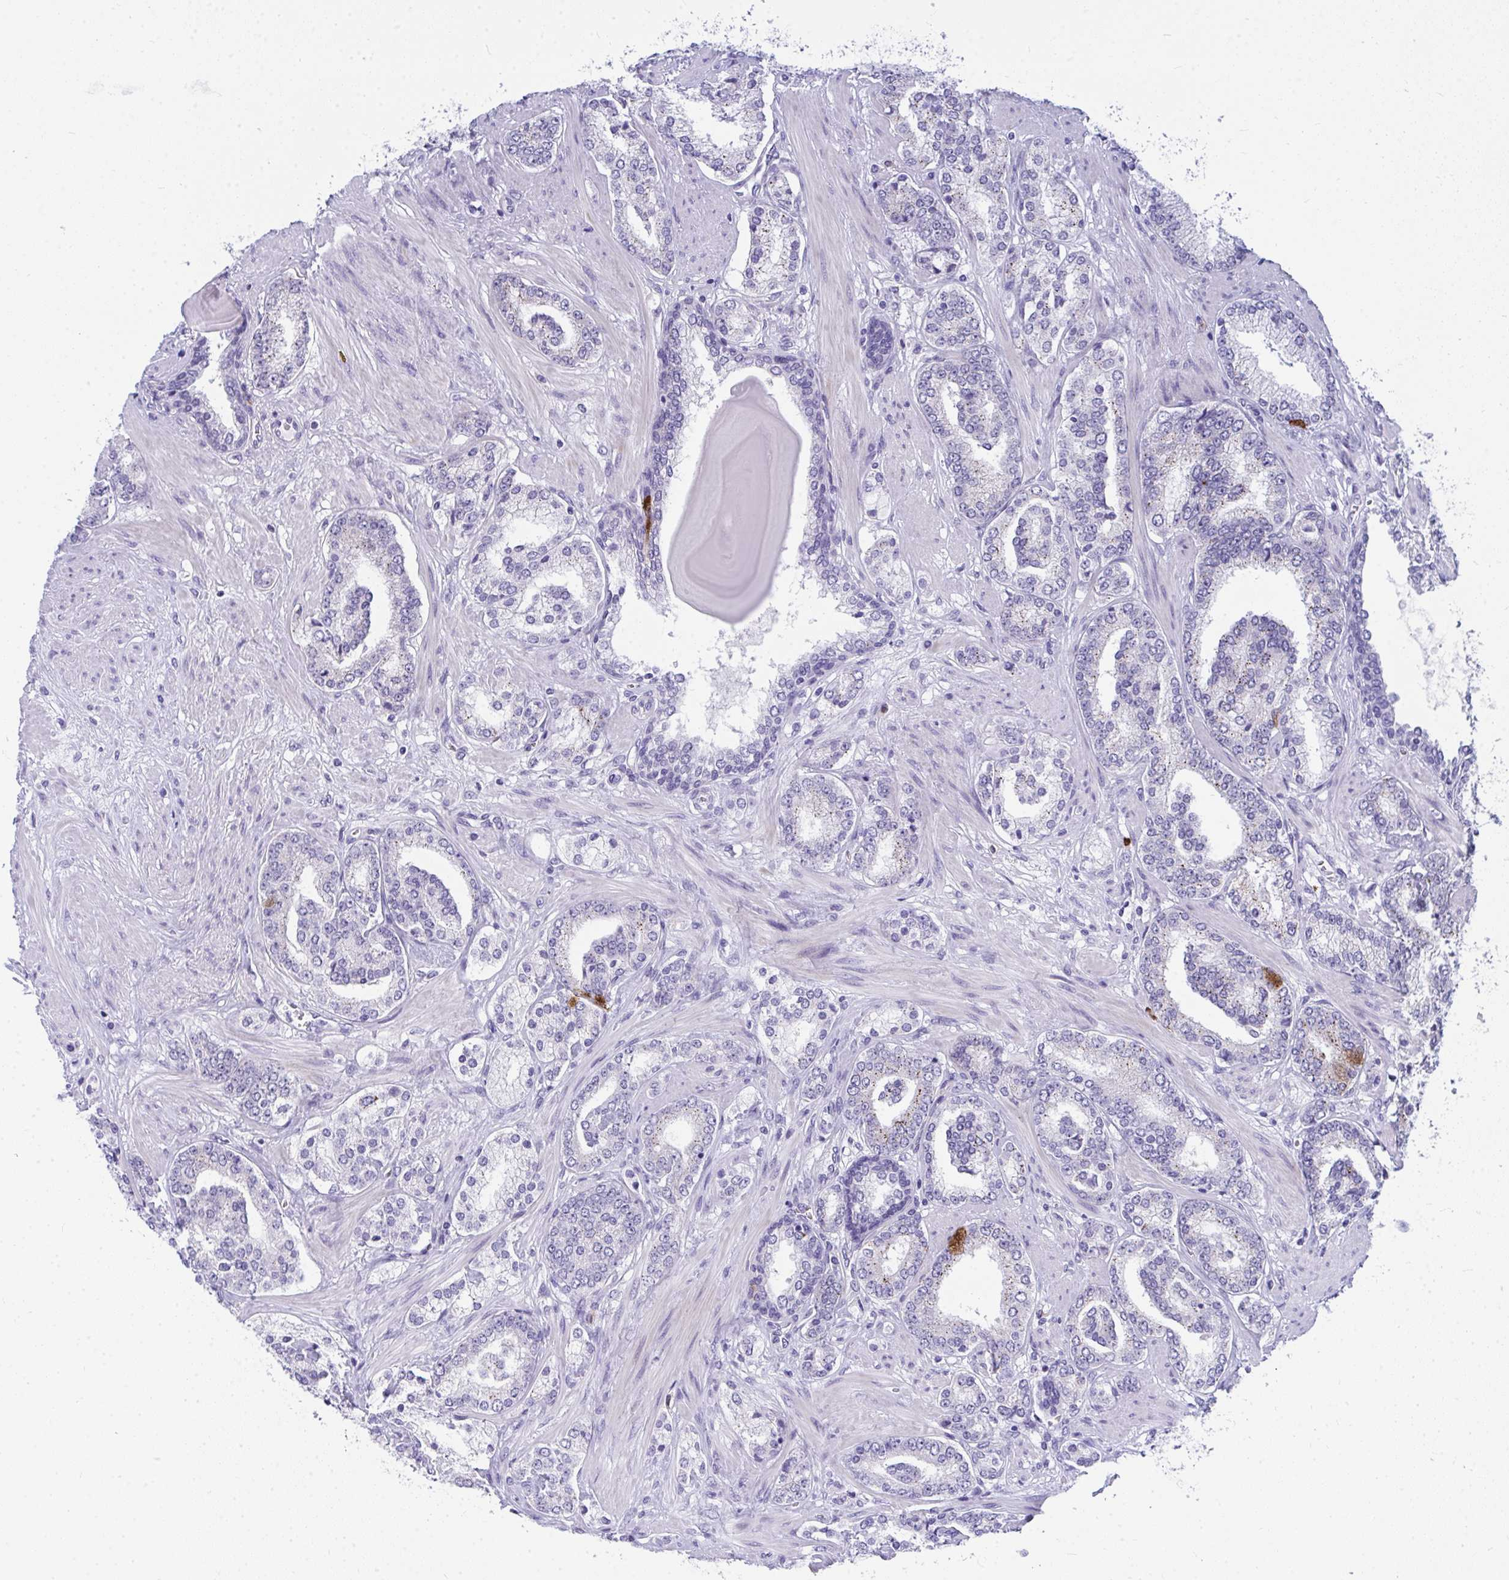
{"staining": {"intensity": "strong", "quantity": "<25%", "location": "cytoplasmic/membranous"}, "tissue": "prostate cancer", "cell_type": "Tumor cells", "image_type": "cancer", "snomed": [{"axis": "morphology", "description": "Adenocarcinoma, High grade"}, {"axis": "topography", "description": "Prostate"}], "caption": "A high-resolution image shows immunohistochemistry staining of prostate cancer (high-grade adenocarcinoma), which exhibits strong cytoplasmic/membranous expression in approximately <25% of tumor cells.", "gene": "TSBP1", "patient": {"sex": "male", "age": 62}}